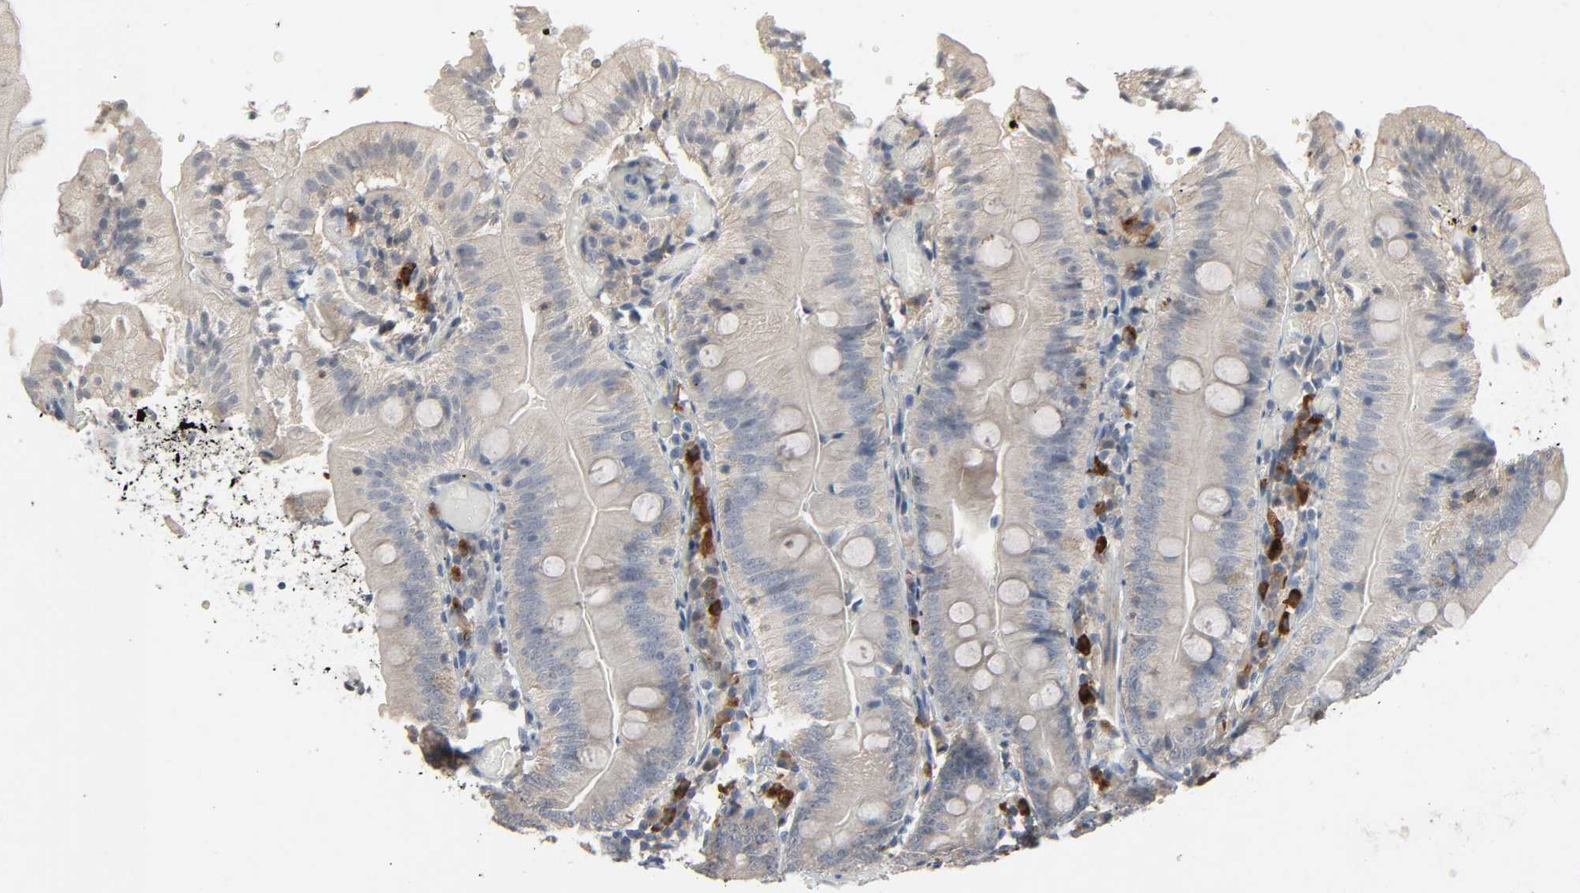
{"staining": {"intensity": "weak", "quantity": "<25%", "location": "cytoplasmic/membranous"}, "tissue": "small intestine", "cell_type": "Glandular cells", "image_type": "normal", "snomed": [{"axis": "morphology", "description": "Normal tissue, NOS"}, {"axis": "topography", "description": "Small intestine"}], "caption": "Immunohistochemical staining of unremarkable human small intestine reveals no significant expression in glandular cells. The staining was performed using DAB to visualize the protein expression in brown, while the nuclei were stained in blue with hematoxylin (Magnification: 20x).", "gene": "CD4", "patient": {"sex": "male", "age": 71}}